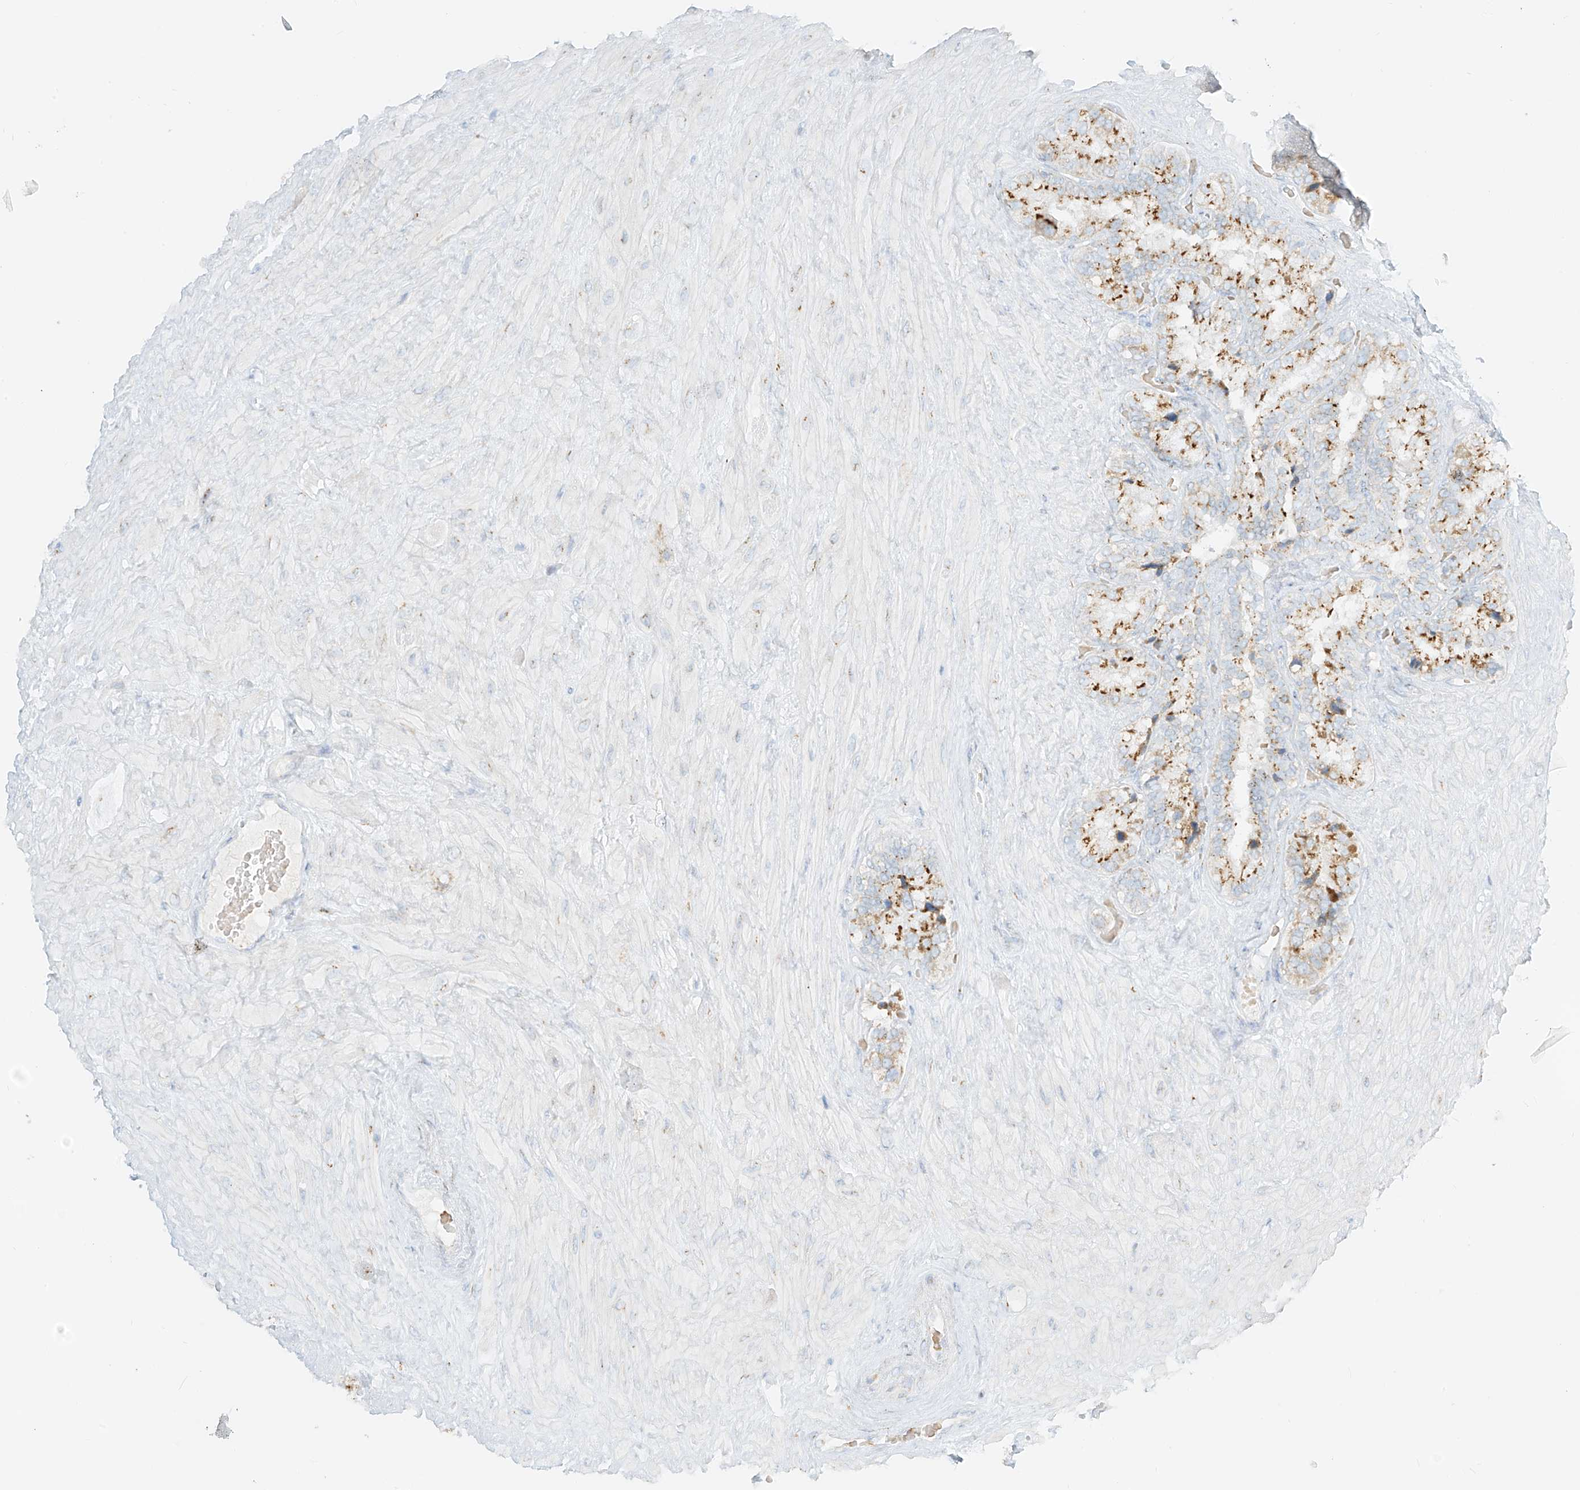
{"staining": {"intensity": "moderate", "quantity": ">75%", "location": "cytoplasmic/membranous"}, "tissue": "seminal vesicle", "cell_type": "Glandular cells", "image_type": "normal", "snomed": [{"axis": "morphology", "description": "Normal tissue, NOS"}, {"axis": "topography", "description": "Prostate"}, {"axis": "topography", "description": "Seminal veicle"}], "caption": "Protein staining of unremarkable seminal vesicle reveals moderate cytoplasmic/membranous expression in approximately >75% of glandular cells.", "gene": "TMEM87B", "patient": {"sex": "male", "age": 68}}